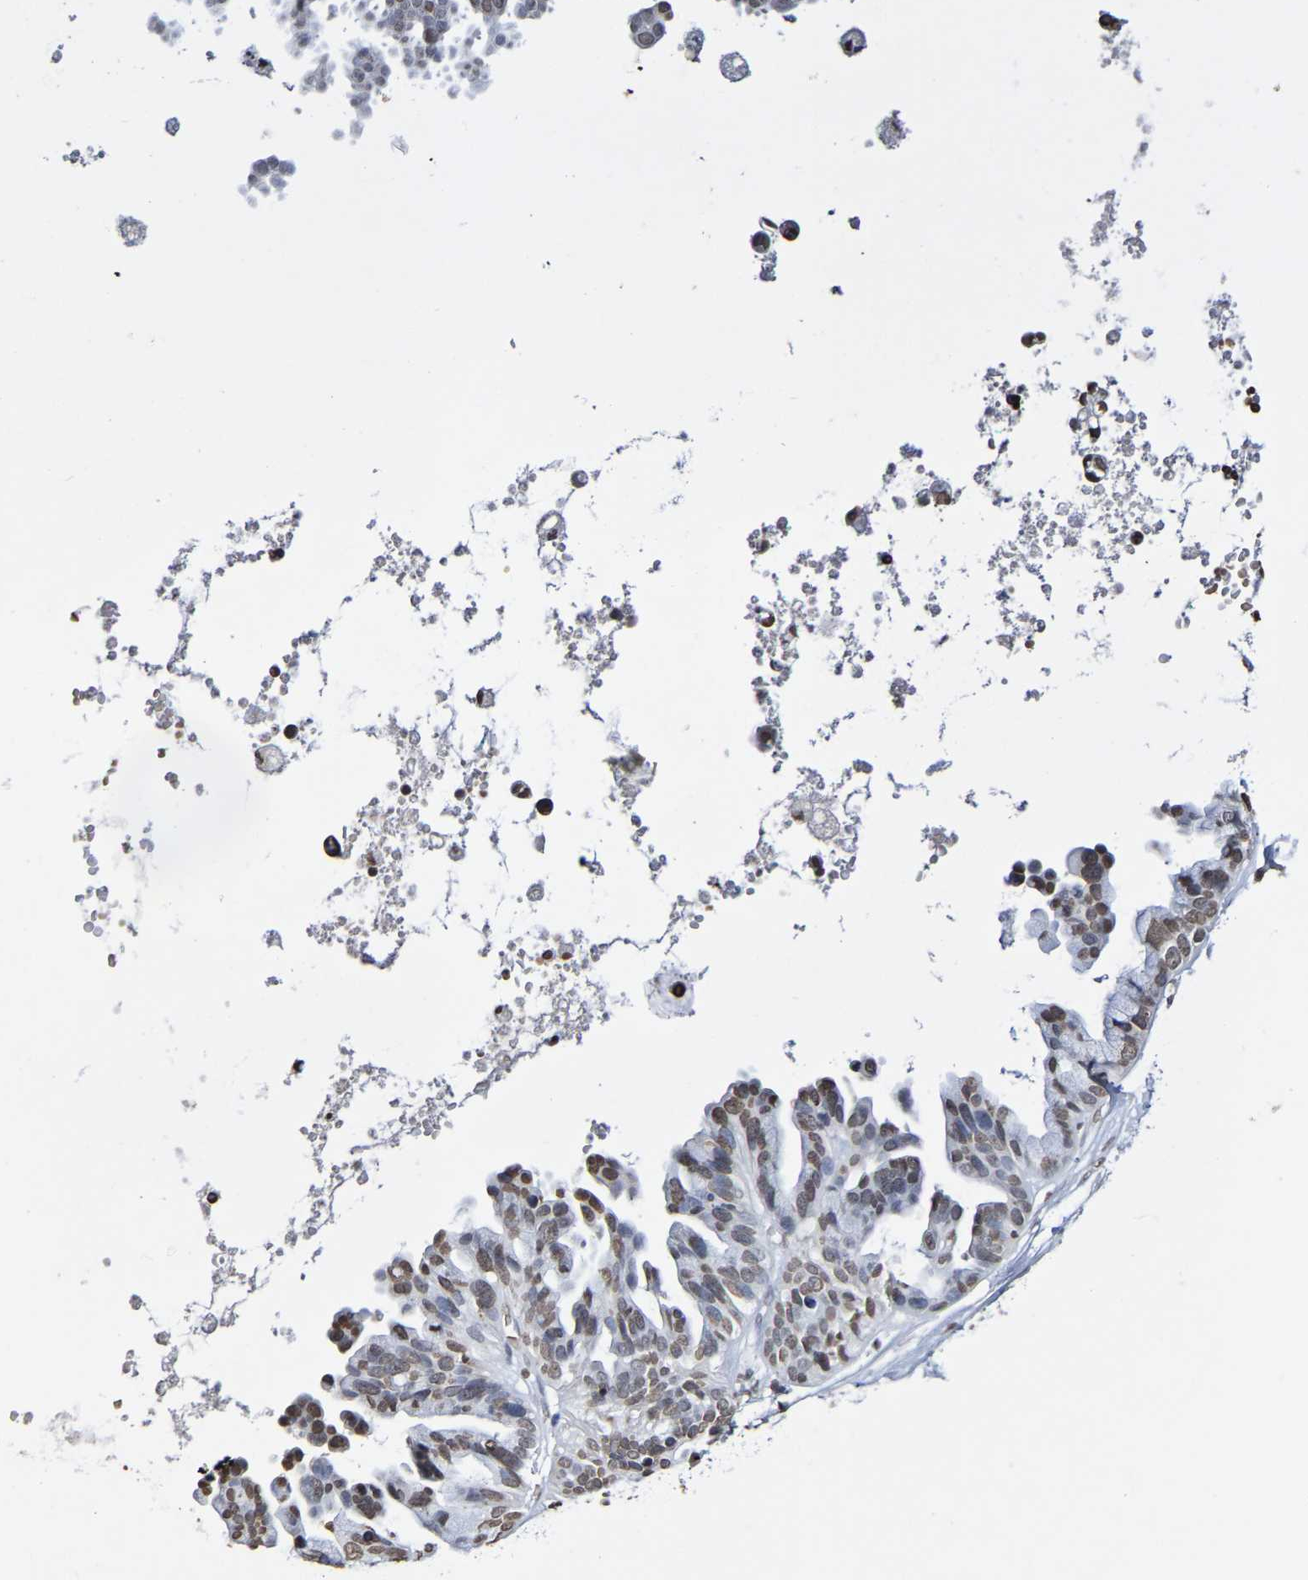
{"staining": {"intensity": "weak", "quantity": ">75%", "location": "nuclear"}, "tissue": "ovarian cancer", "cell_type": "Tumor cells", "image_type": "cancer", "snomed": [{"axis": "morphology", "description": "Cystadenocarcinoma, serous, NOS"}, {"axis": "topography", "description": "Ovary"}], "caption": "This photomicrograph exhibits immunohistochemistry staining of human serous cystadenocarcinoma (ovarian), with low weak nuclear expression in about >75% of tumor cells.", "gene": "ATF4", "patient": {"sex": "female", "age": 56}}